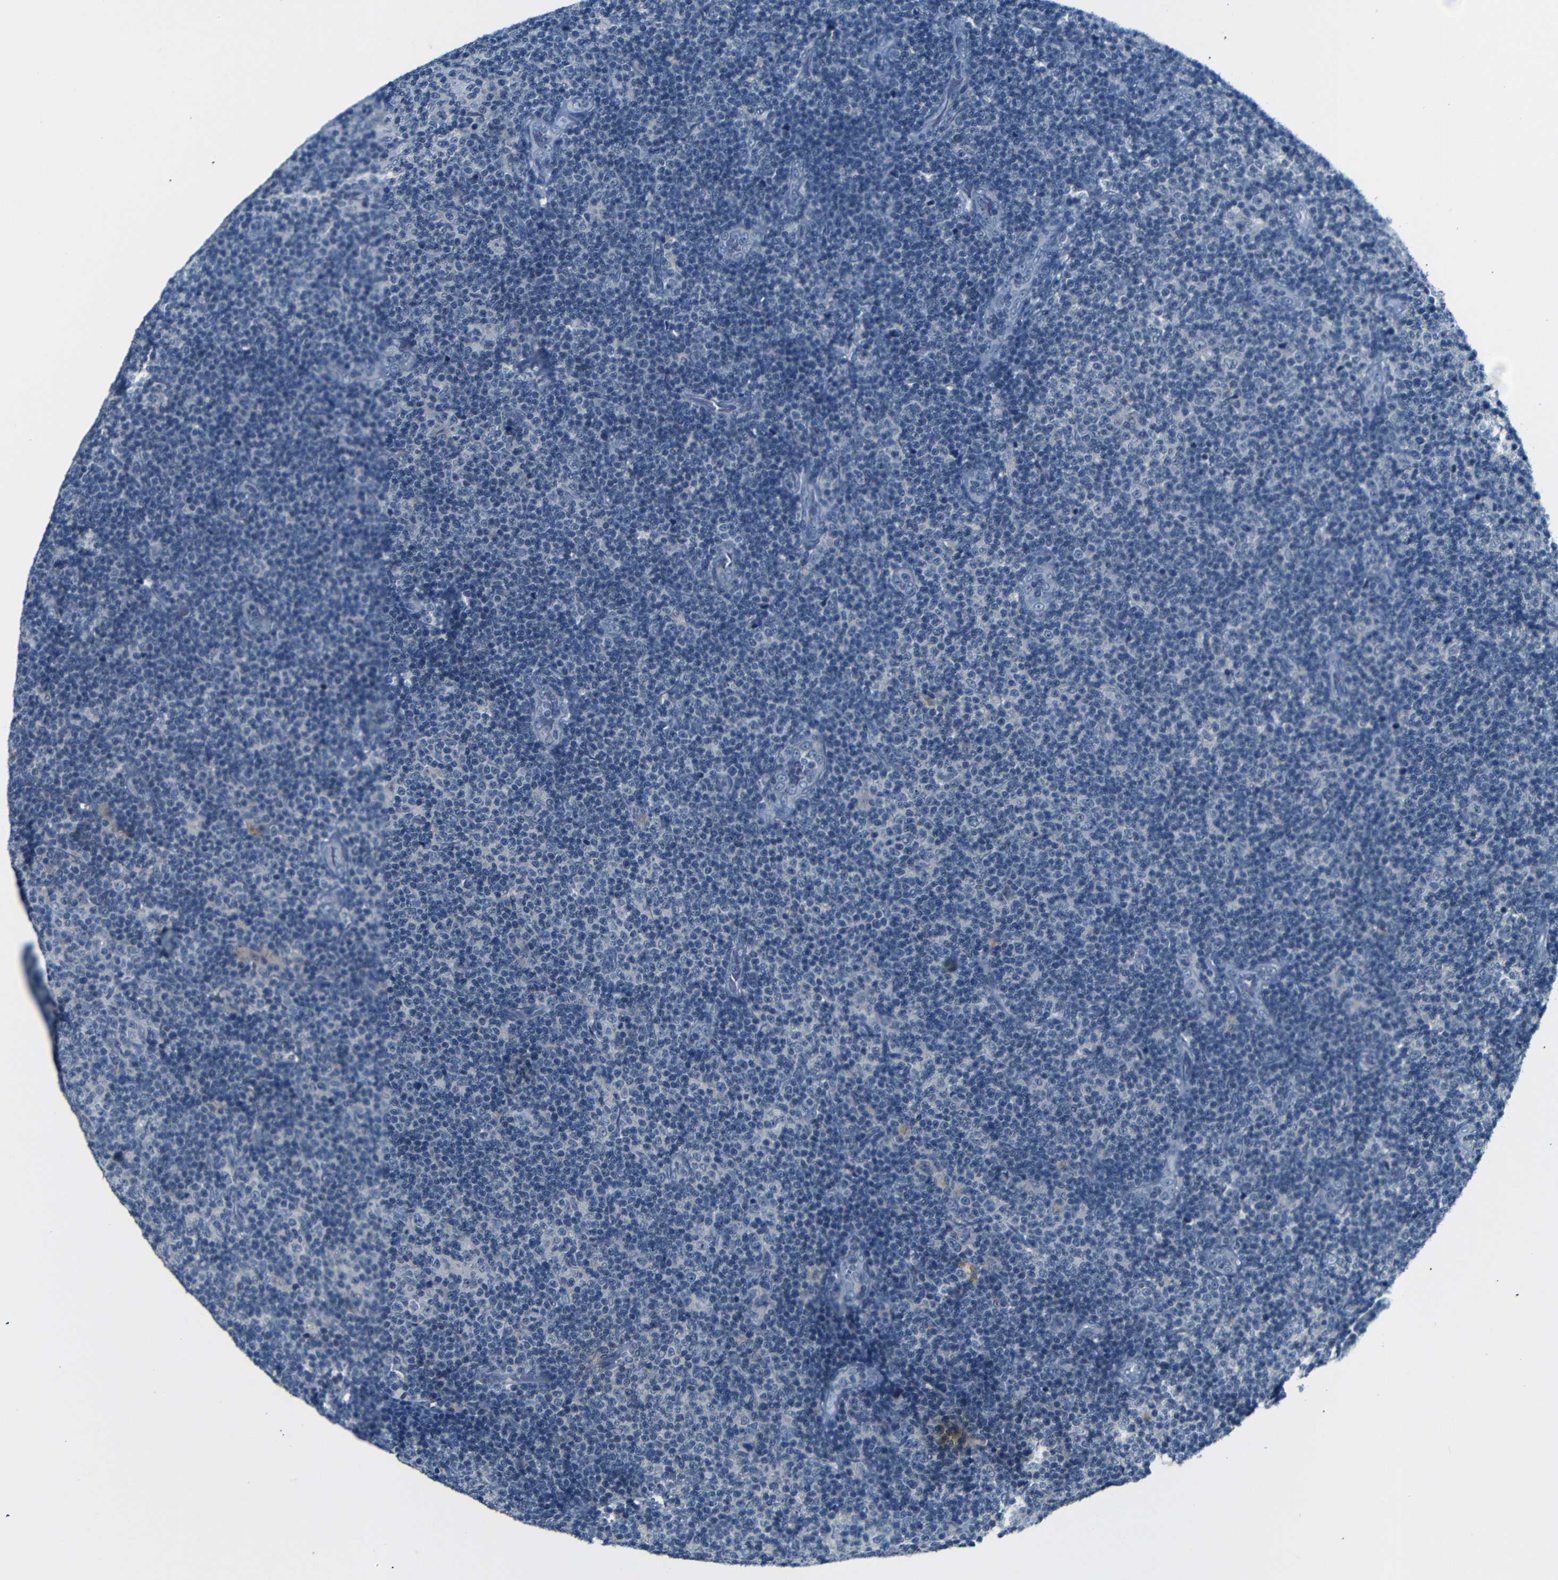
{"staining": {"intensity": "negative", "quantity": "none", "location": "none"}, "tissue": "lymphoma", "cell_type": "Tumor cells", "image_type": "cancer", "snomed": [{"axis": "morphology", "description": "Malignant lymphoma, non-Hodgkin's type, Low grade"}, {"axis": "topography", "description": "Lymph node"}], "caption": "Tumor cells are negative for protein expression in human malignant lymphoma, non-Hodgkin's type (low-grade). Nuclei are stained in blue.", "gene": "ANK3", "patient": {"sex": "male", "age": 83}}